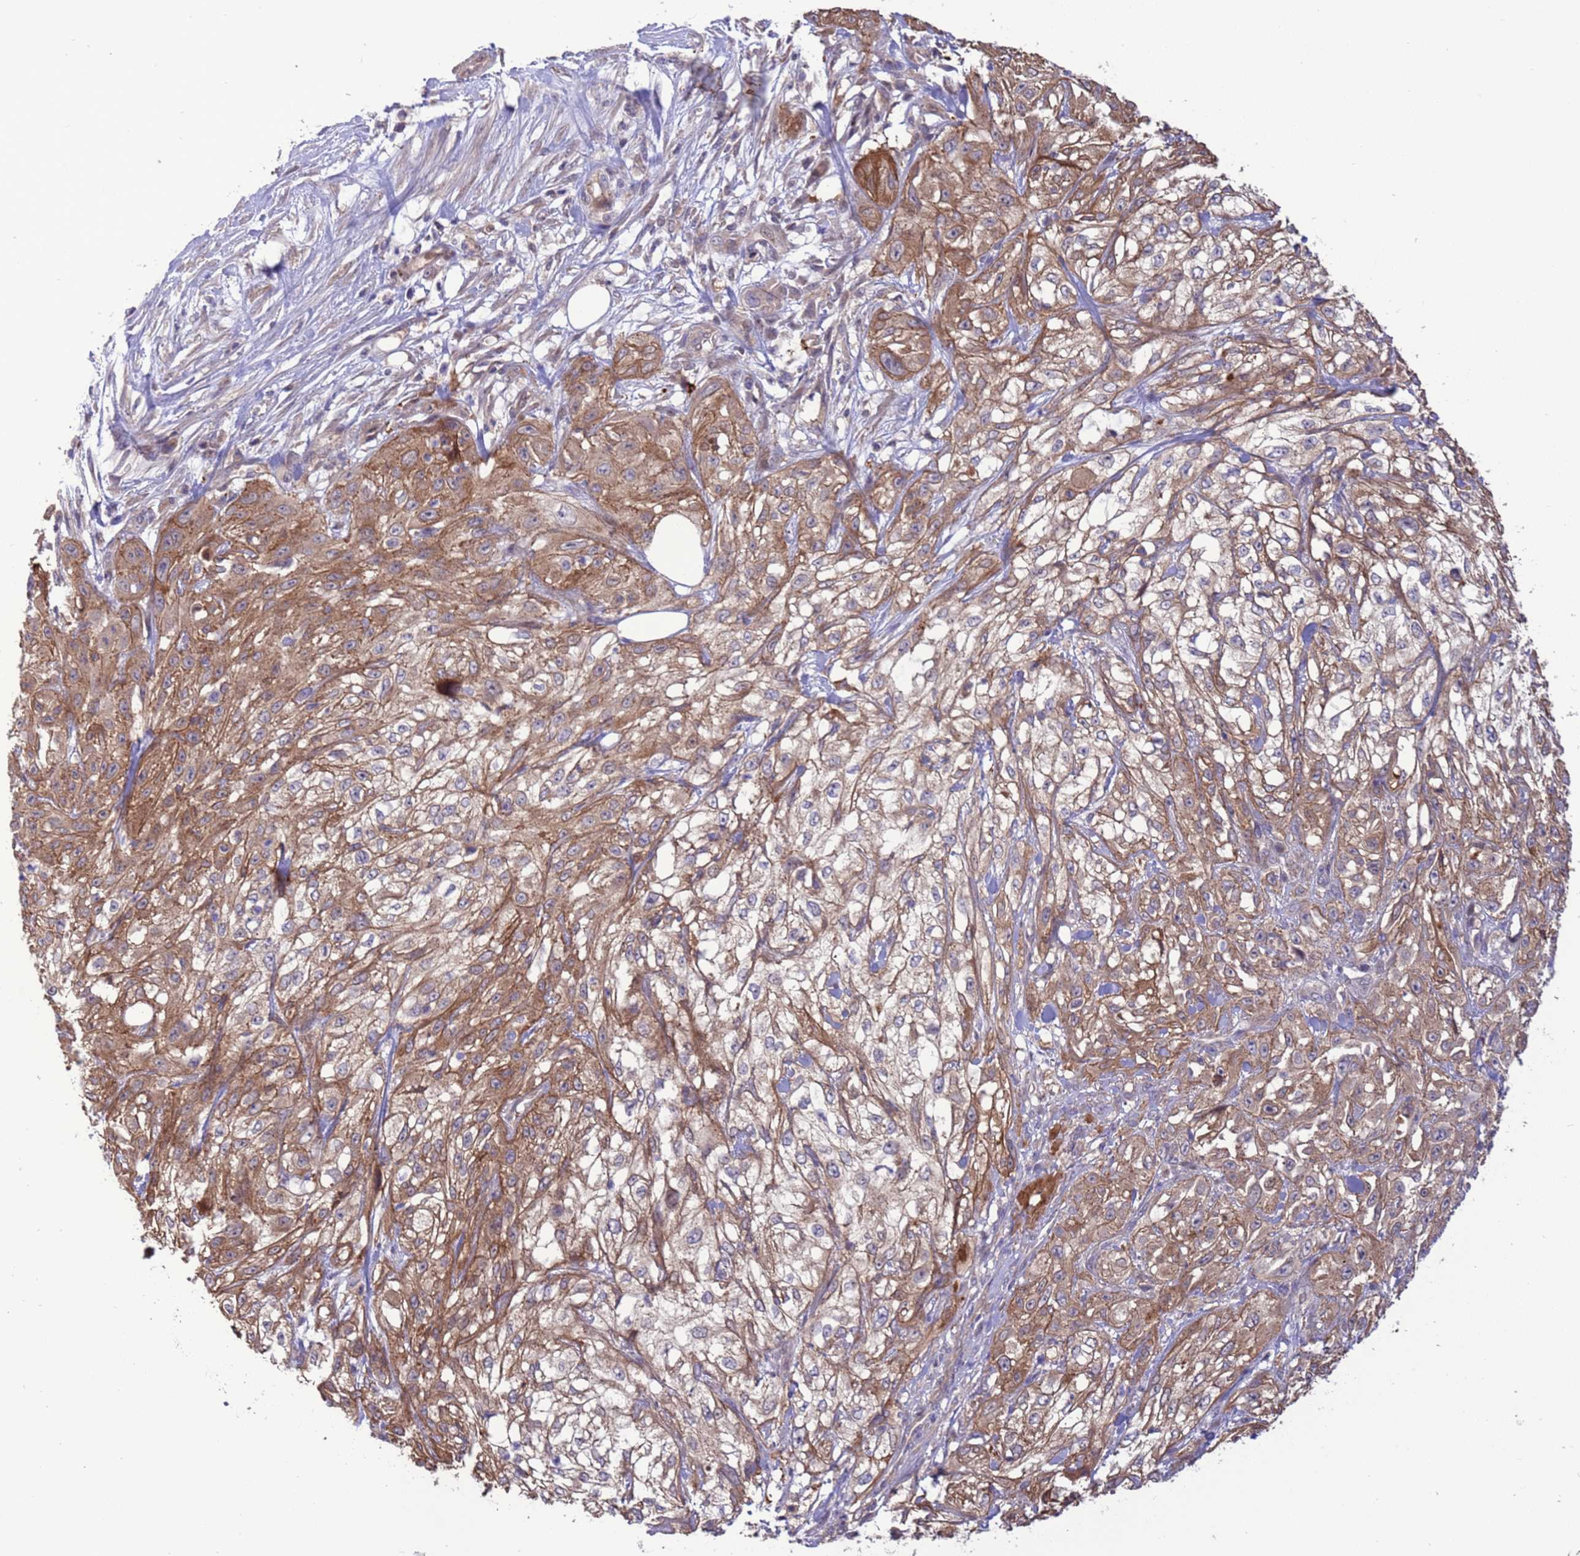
{"staining": {"intensity": "moderate", "quantity": ">75%", "location": "cytoplasmic/membranous"}, "tissue": "skin cancer", "cell_type": "Tumor cells", "image_type": "cancer", "snomed": [{"axis": "morphology", "description": "Squamous cell carcinoma, NOS"}, {"axis": "morphology", "description": "Squamous cell carcinoma, metastatic, NOS"}, {"axis": "topography", "description": "Skin"}, {"axis": "topography", "description": "Lymph node"}], "caption": "Skin cancer (metastatic squamous cell carcinoma) tissue demonstrates moderate cytoplasmic/membranous positivity in approximately >75% of tumor cells, visualized by immunohistochemistry.", "gene": "GJA10", "patient": {"sex": "male", "age": 75}}